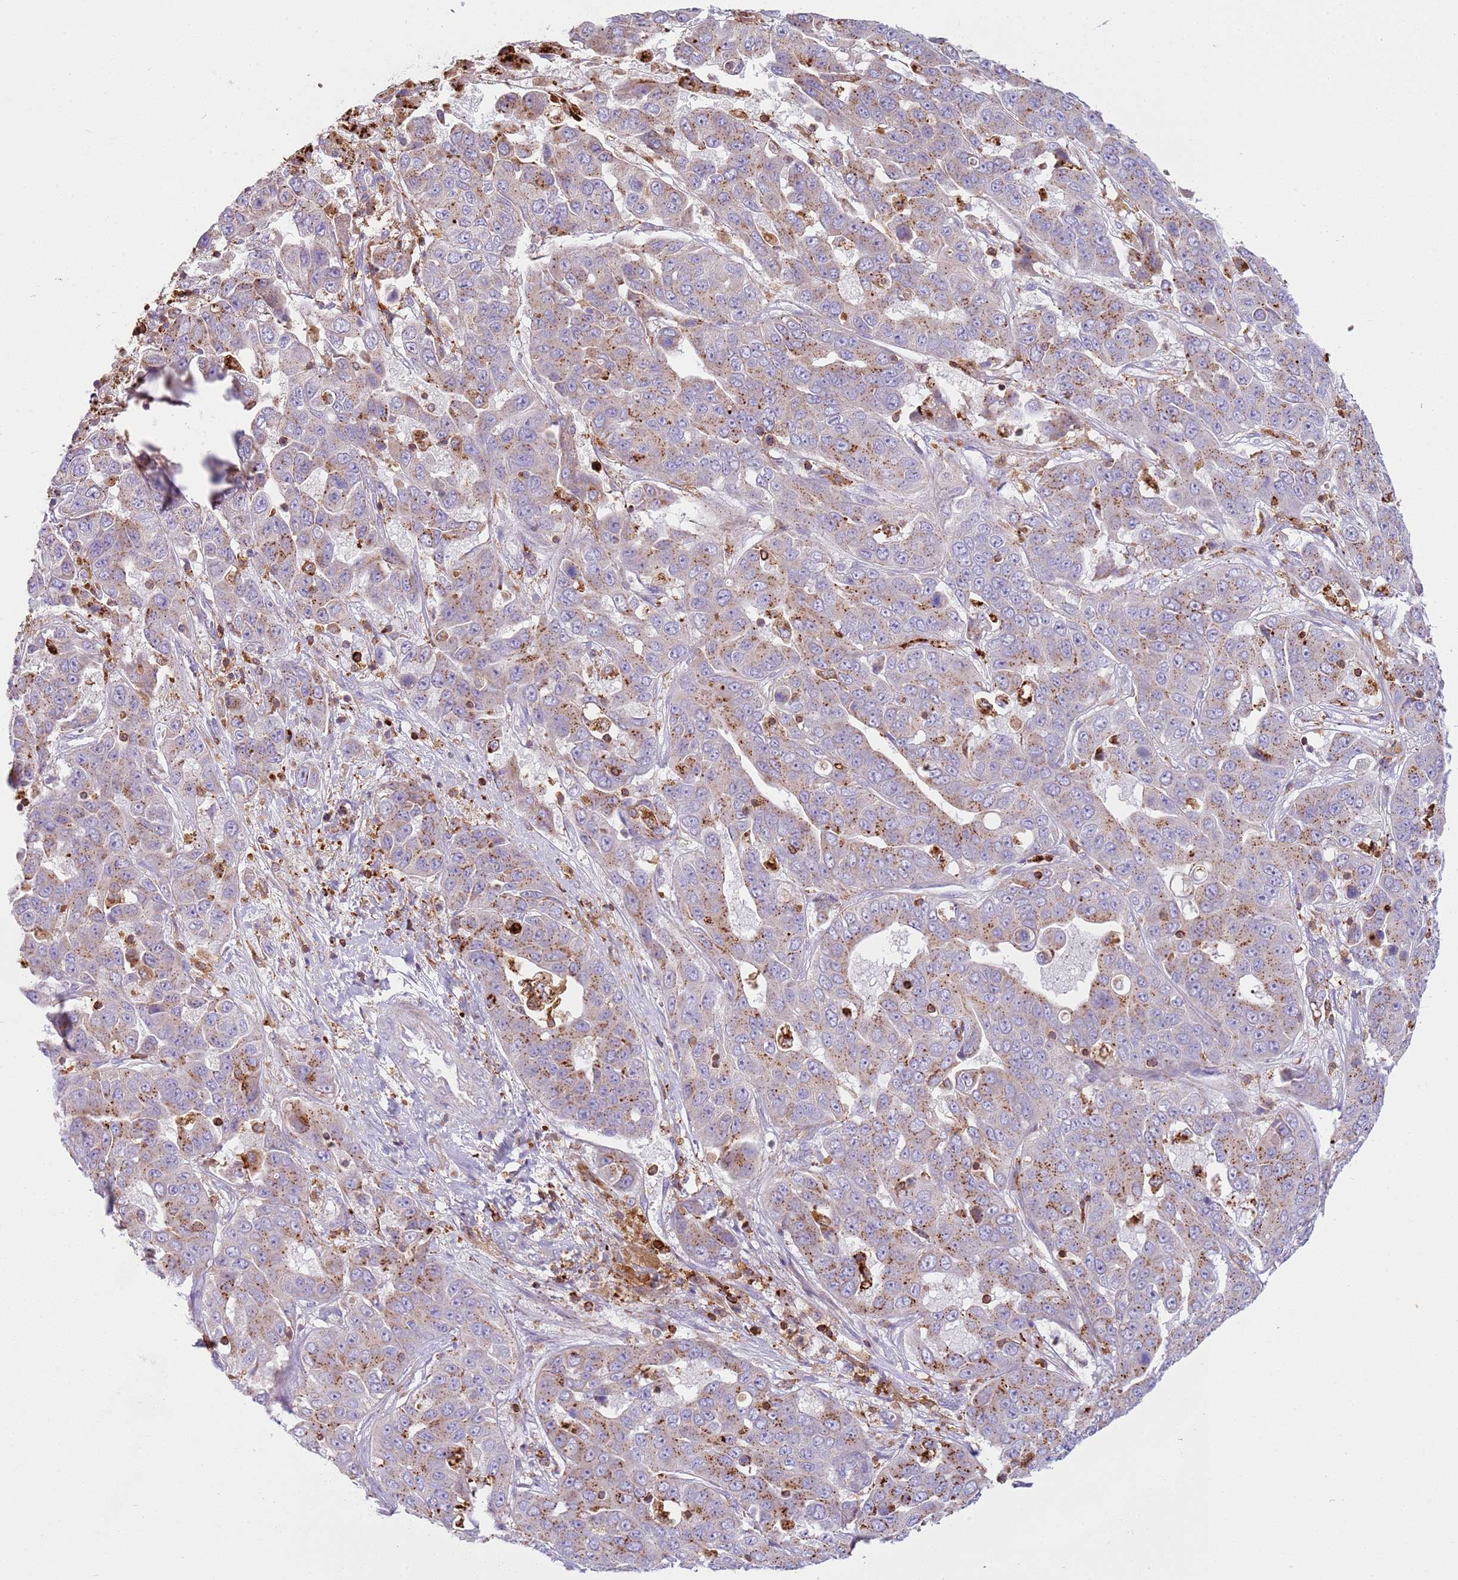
{"staining": {"intensity": "strong", "quantity": "25%-75%", "location": "cytoplasmic/membranous"}, "tissue": "liver cancer", "cell_type": "Tumor cells", "image_type": "cancer", "snomed": [{"axis": "morphology", "description": "Cholangiocarcinoma"}, {"axis": "topography", "description": "Liver"}], "caption": "The photomicrograph shows immunohistochemical staining of cholangiocarcinoma (liver). There is strong cytoplasmic/membranous positivity is seen in approximately 25%-75% of tumor cells.", "gene": "TTPAL", "patient": {"sex": "female", "age": 52}}